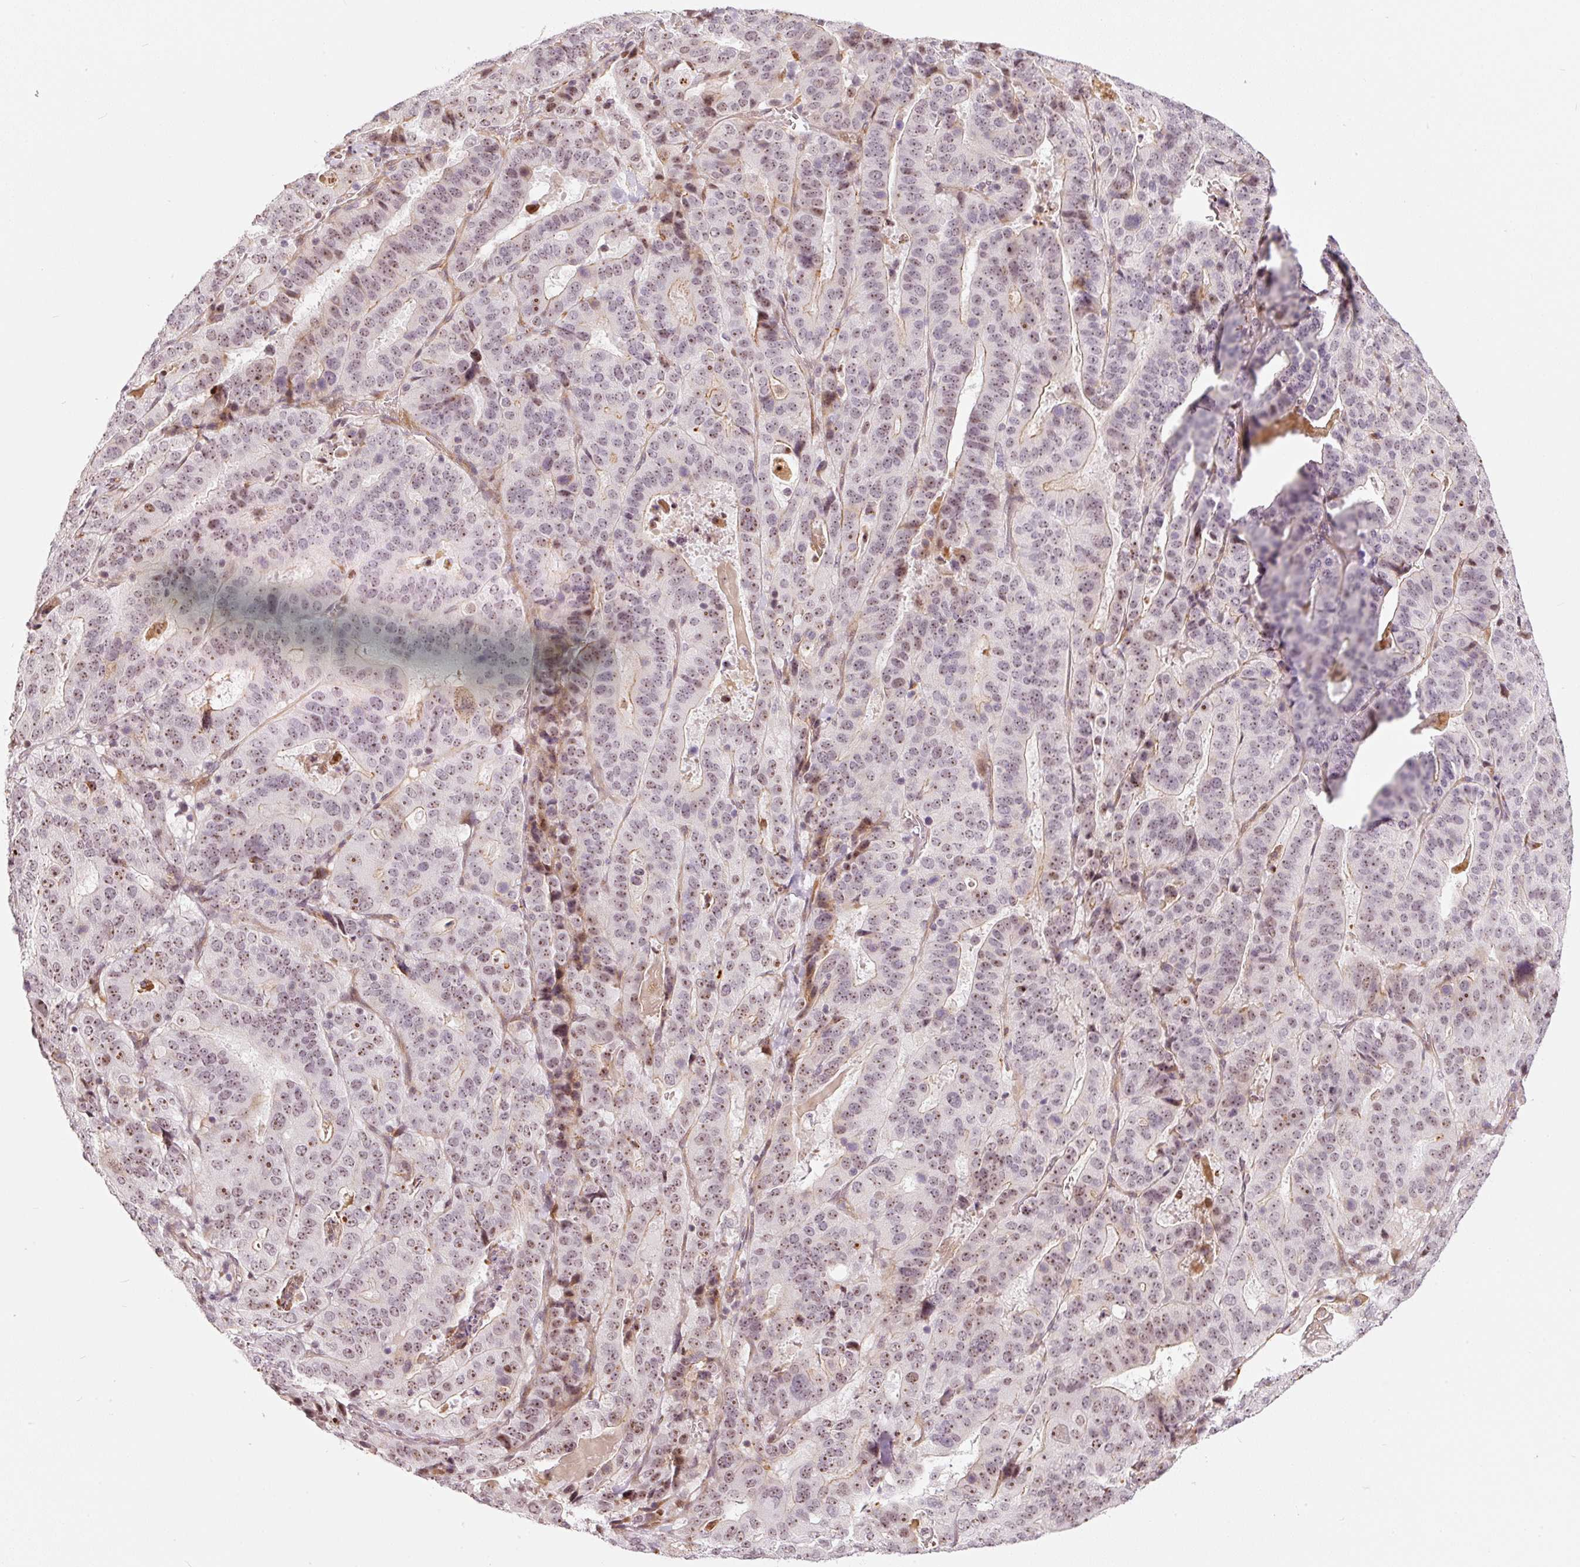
{"staining": {"intensity": "moderate", "quantity": "25%-75%", "location": "nuclear"}, "tissue": "stomach cancer", "cell_type": "Tumor cells", "image_type": "cancer", "snomed": [{"axis": "morphology", "description": "Adenocarcinoma, NOS"}, {"axis": "topography", "description": "Stomach"}], "caption": "Protein positivity by immunohistochemistry (IHC) exhibits moderate nuclear staining in approximately 25%-75% of tumor cells in stomach cancer (adenocarcinoma).", "gene": "MXRA8", "patient": {"sex": "male", "age": 48}}